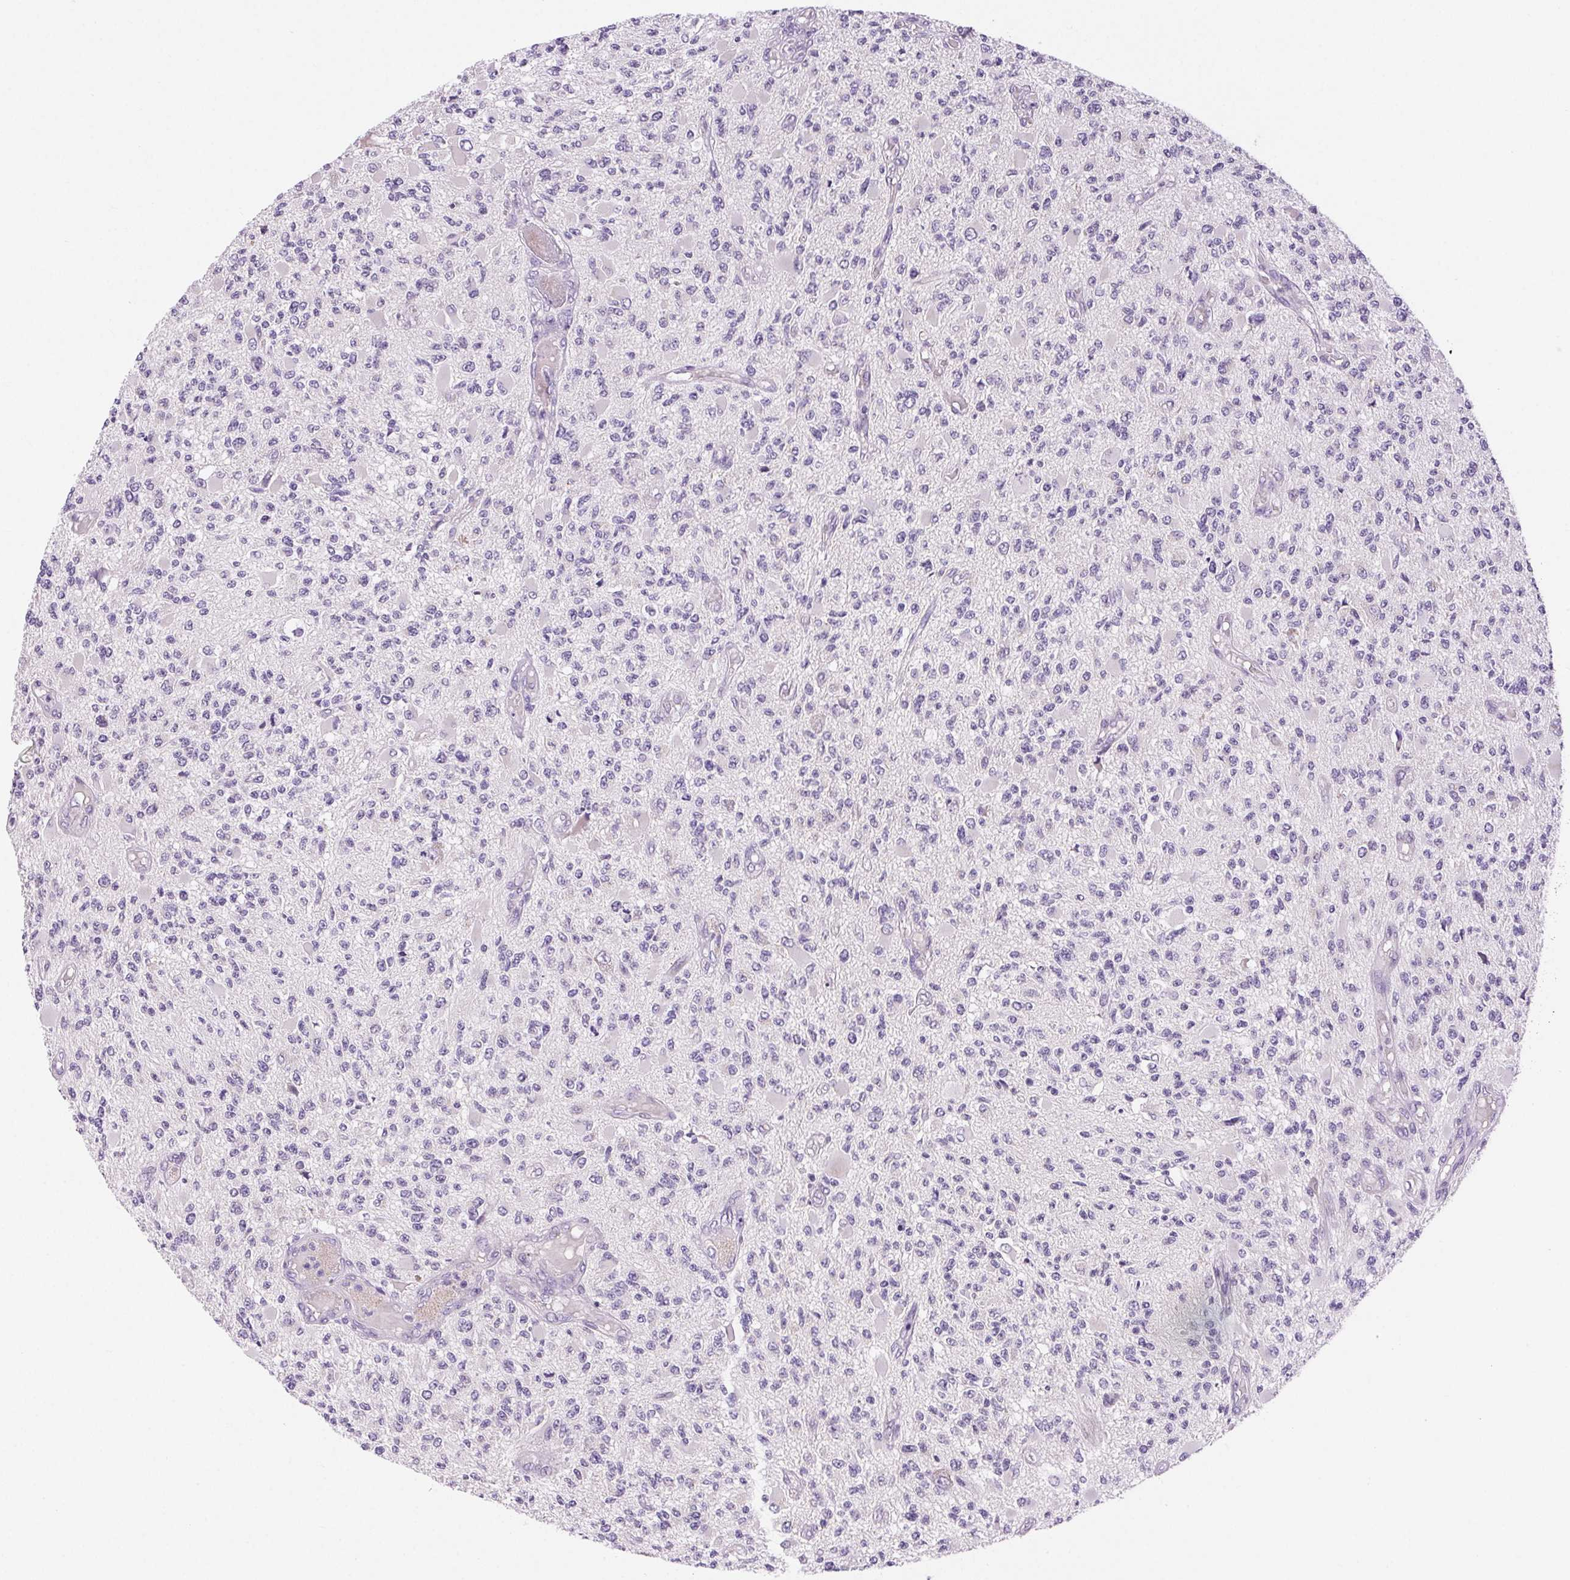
{"staining": {"intensity": "negative", "quantity": "none", "location": "none"}, "tissue": "glioma", "cell_type": "Tumor cells", "image_type": "cancer", "snomed": [{"axis": "morphology", "description": "Glioma, malignant, High grade"}, {"axis": "topography", "description": "Brain"}], "caption": "High magnification brightfield microscopy of glioma stained with DAB (brown) and counterstained with hematoxylin (blue): tumor cells show no significant staining. (DAB (3,3'-diaminobenzidine) IHC visualized using brightfield microscopy, high magnification).", "gene": "ARHGAP11B", "patient": {"sex": "female", "age": 63}}